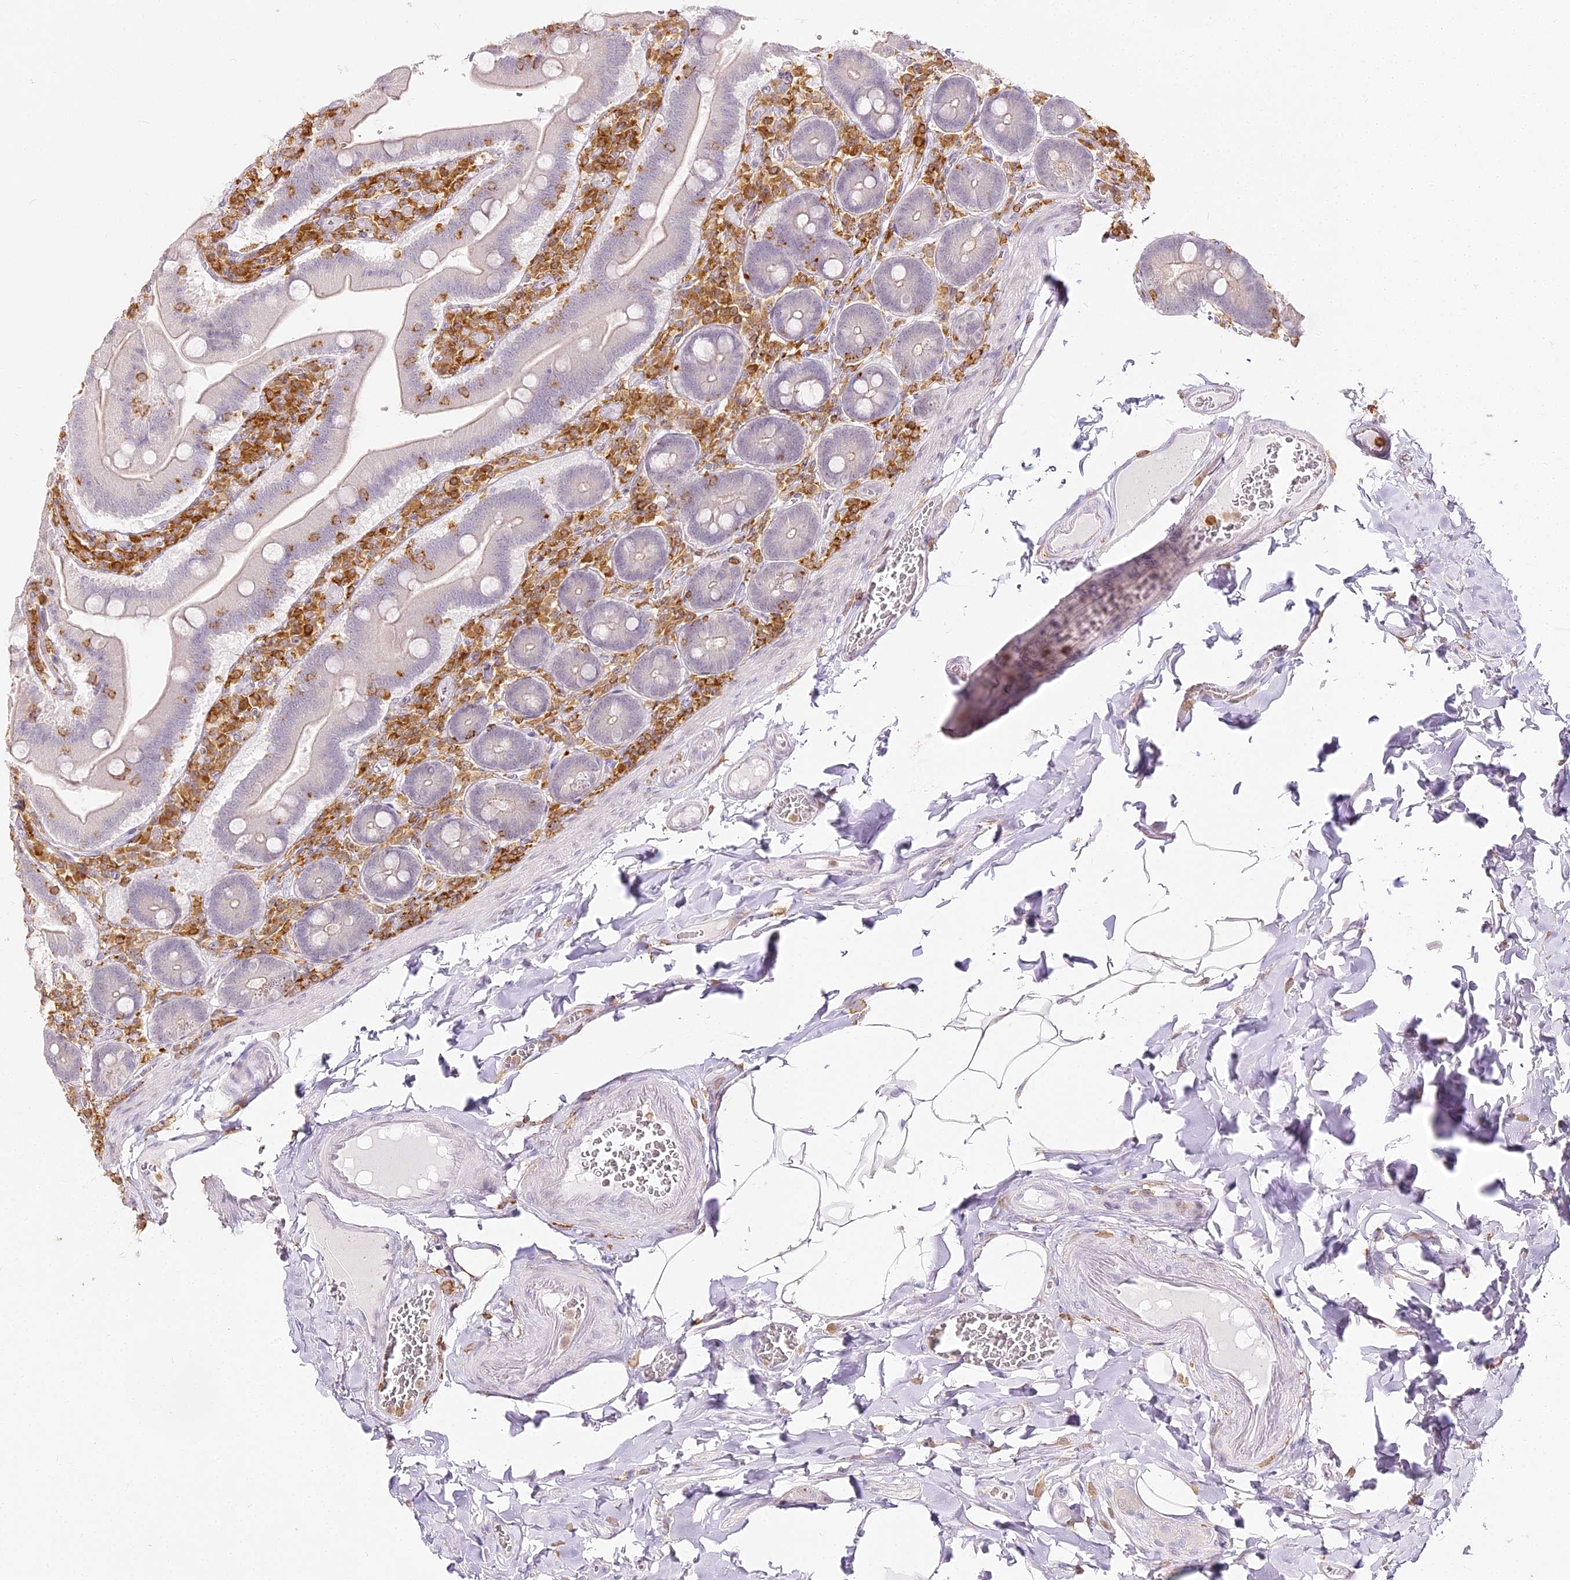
{"staining": {"intensity": "negative", "quantity": "none", "location": "none"}, "tissue": "duodenum", "cell_type": "Glandular cells", "image_type": "normal", "snomed": [{"axis": "morphology", "description": "Normal tissue, NOS"}, {"axis": "topography", "description": "Duodenum"}], "caption": "A high-resolution photomicrograph shows IHC staining of benign duodenum, which reveals no significant expression in glandular cells.", "gene": "DOCK2", "patient": {"sex": "female", "age": 62}}